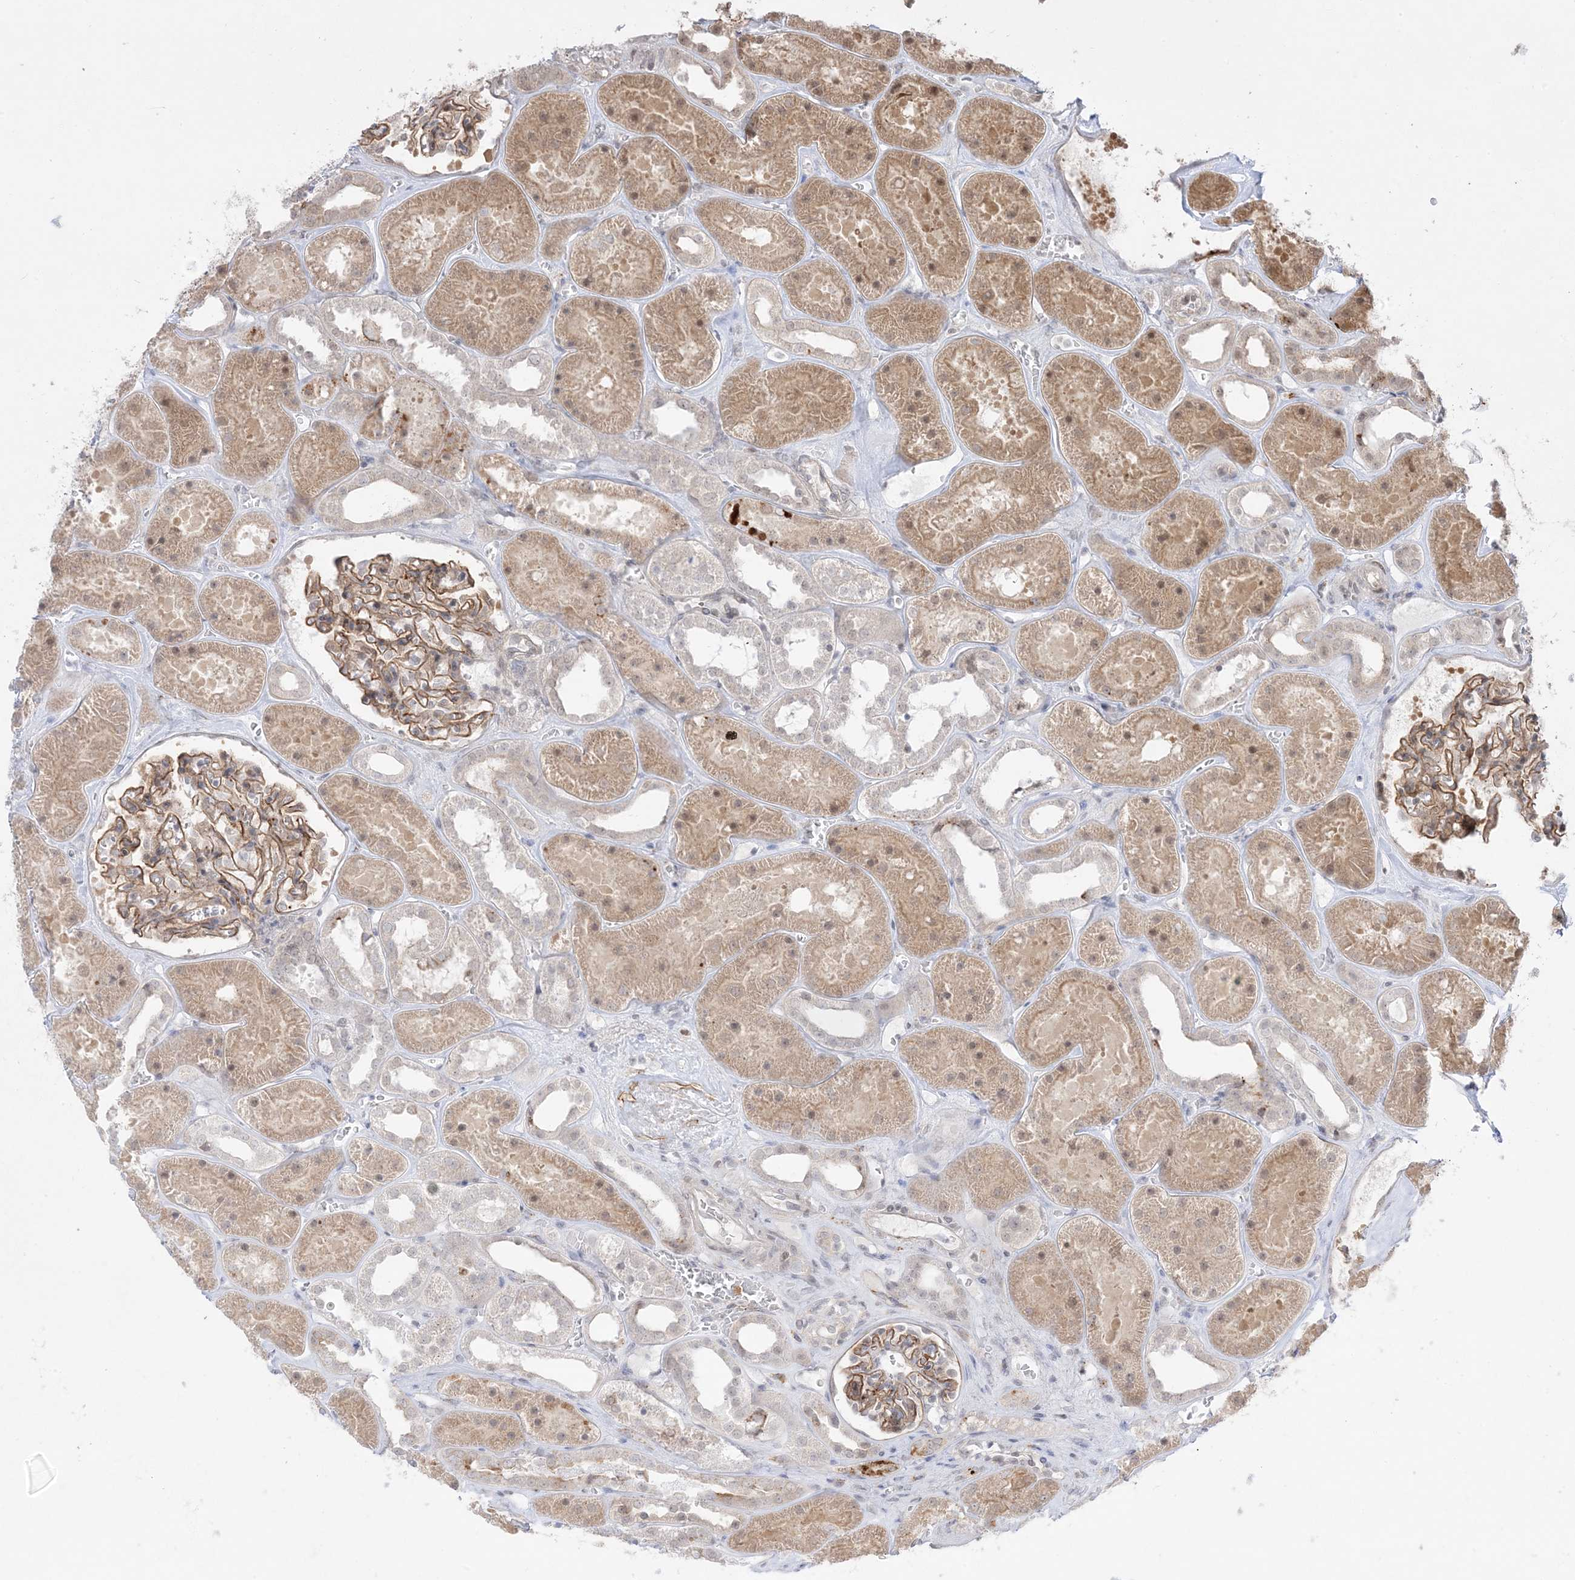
{"staining": {"intensity": "moderate", "quantity": ">75%", "location": "cytoplasmic/membranous"}, "tissue": "kidney", "cell_type": "Cells in glomeruli", "image_type": "normal", "snomed": [{"axis": "morphology", "description": "Normal tissue, NOS"}, {"axis": "topography", "description": "Kidney"}], "caption": "Brown immunohistochemical staining in unremarkable kidney shows moderate cytoplasmic/membranous positivity in about >75% of cells in glomeruli.", "gene": "PTK6", "patient": {"sex": "female", "age": 41}}